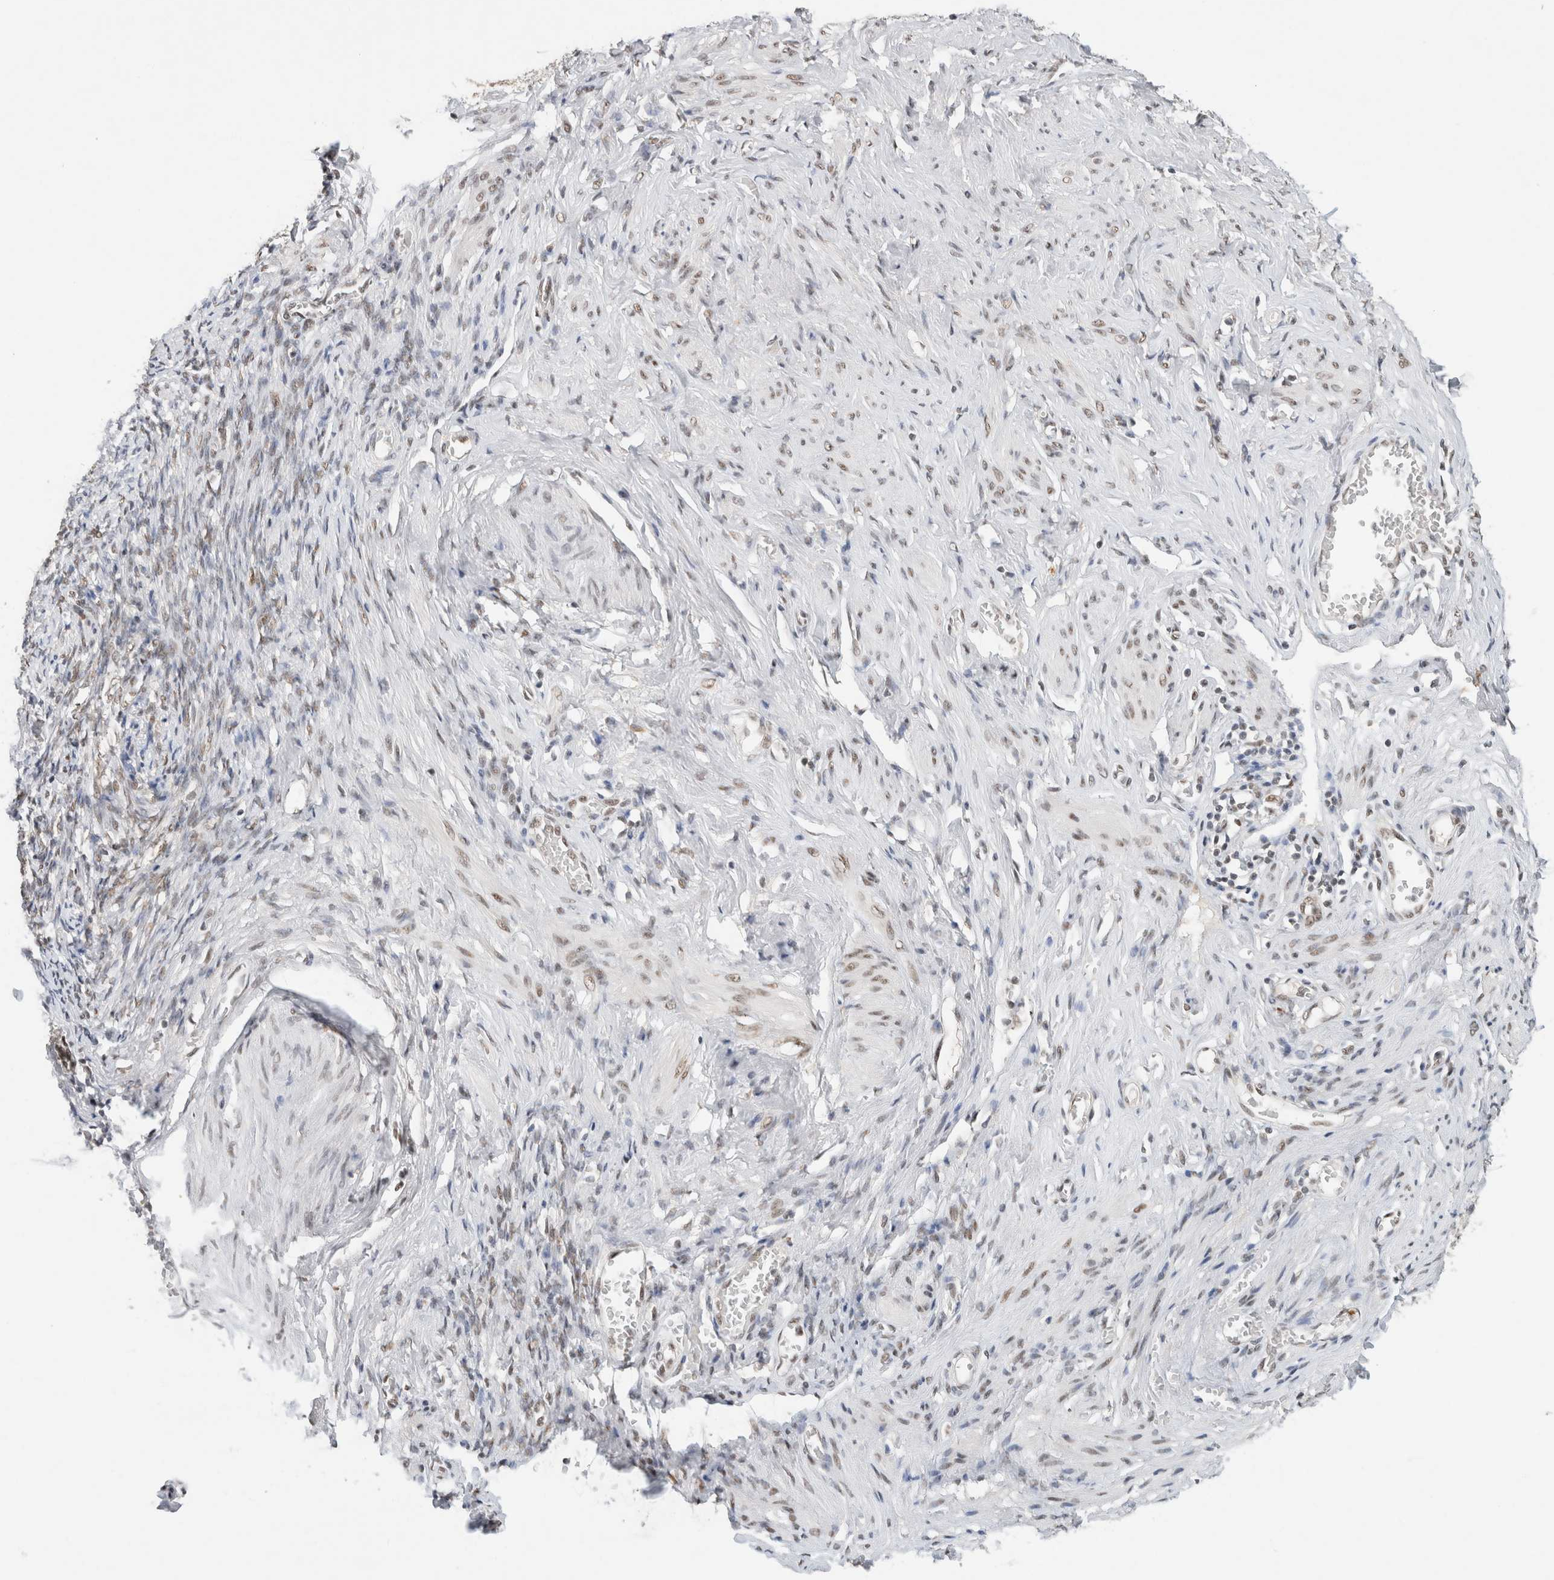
{"staining": {"intensity": "moderate", "quantity": ">75%", "location": "nuclear"}, "tissue": "adipose tissue", "cell_type": "Adipocytes", "image_type": "normal", "snomed": [{"axis": "morphology", "description": "Normal tissue, NOS"}, {"axis": "topography", "description": "Vascular tissue"}, {"axis": "topography", "description": "Fallopian tube"}, {"axis": "topography", "description": "Ovary"}], "caption": "This photomicrograph demonstrates IHC staining of normal human adipose tissue, with medium moderate nuclear positivity in approximately >75% of adipocytes.", "gene": "DDX42", "patient": {"sex": "female", "age": 67}}